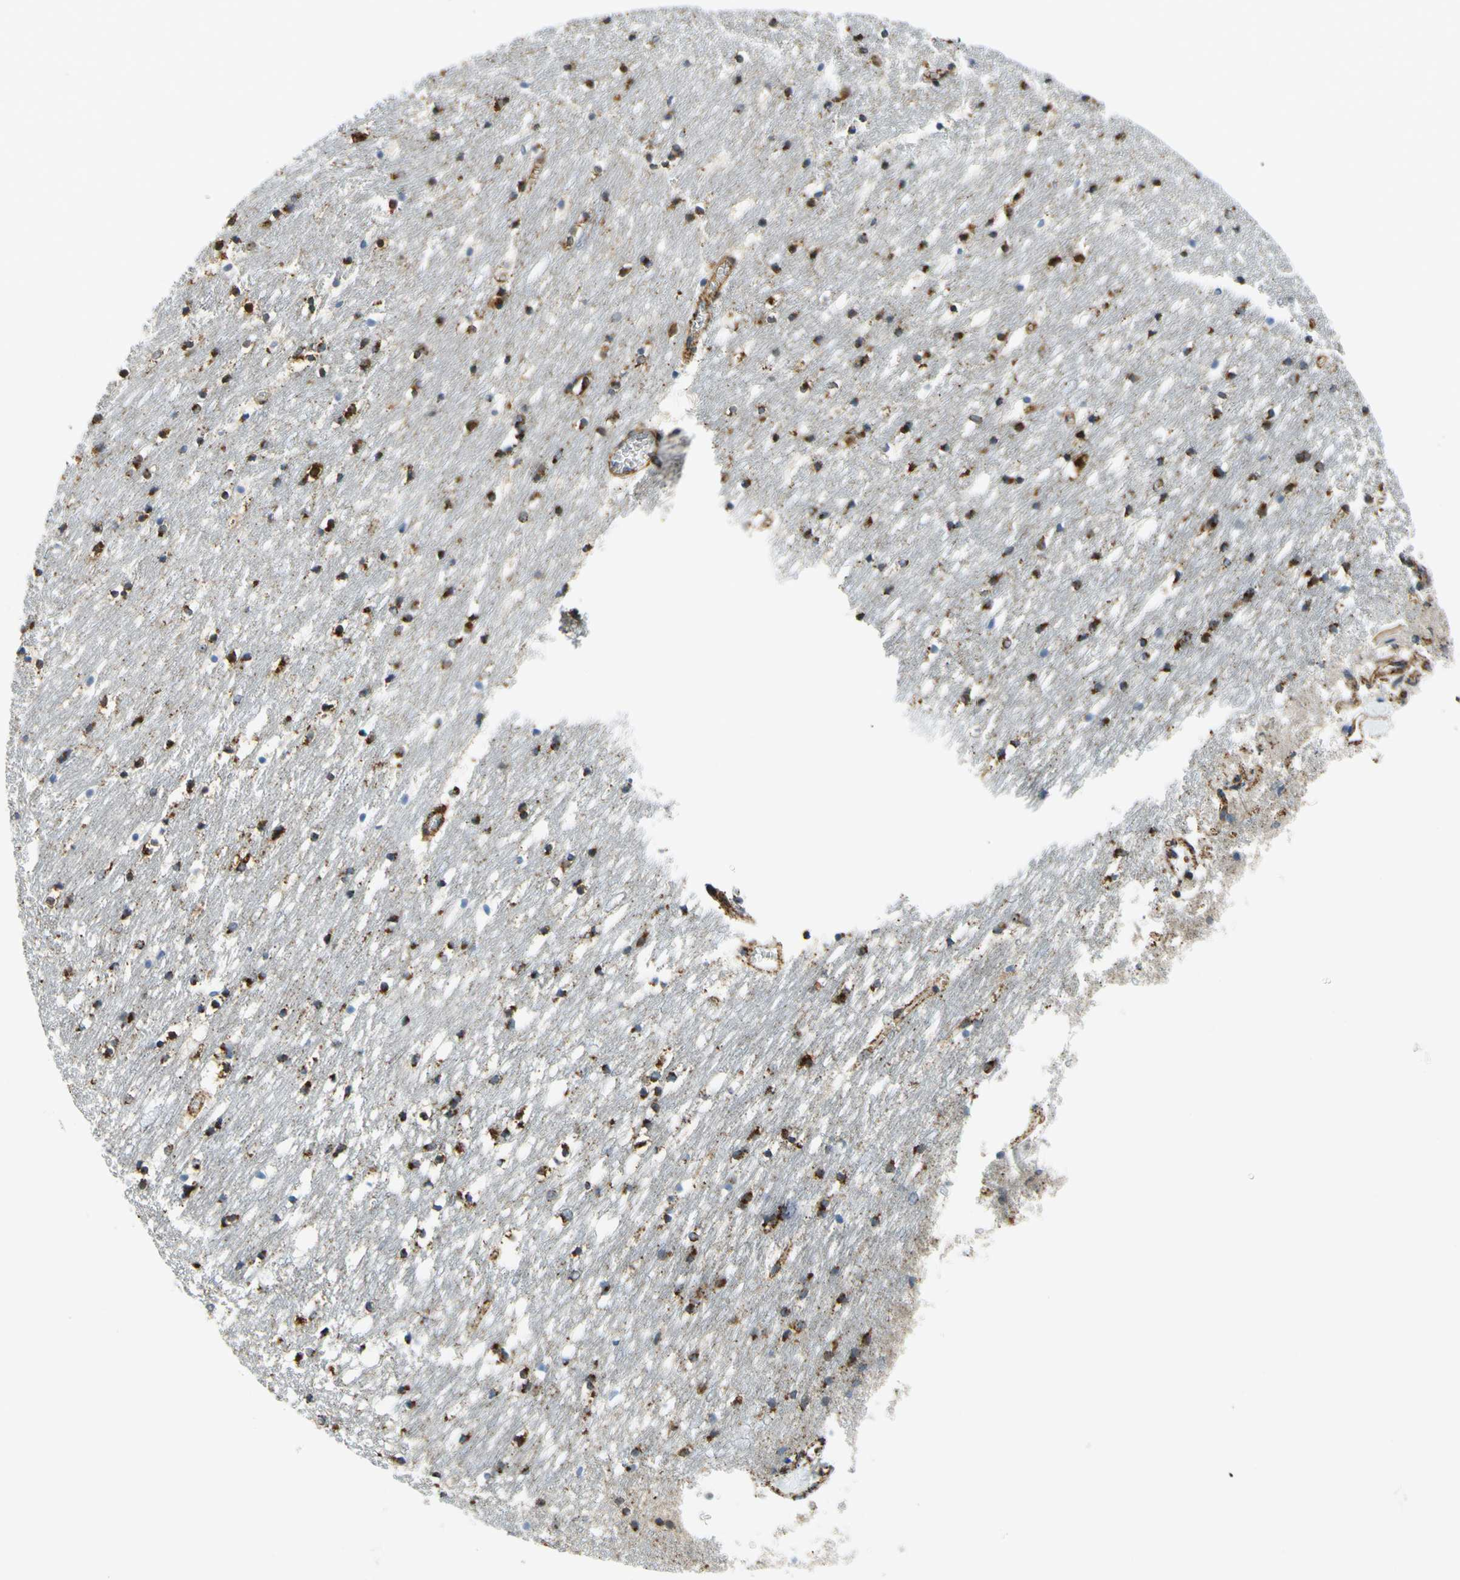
{"staining": {"intensity": "strong", "quantity": ">75%", "location": "cytoplasmic/membranous"}, "tissue": "caudate", "cell_type": "Glial cells", "image_type": "normal", "snomed": [{"axis": "morphology", "description": "Normal tissue, NOS"}, {"axis": "topography", "description": "Lateral ventricle wall"}], "caption": "Immunohistochemistry (IHC) image of unremarkable human caudate stained for a protein (brown), which displays high levels of strong cytoplasmic/membranous staining in about >75% of glial cells.", "gene": "MAVS", "patient": {"sex": "male", "age": 45}}